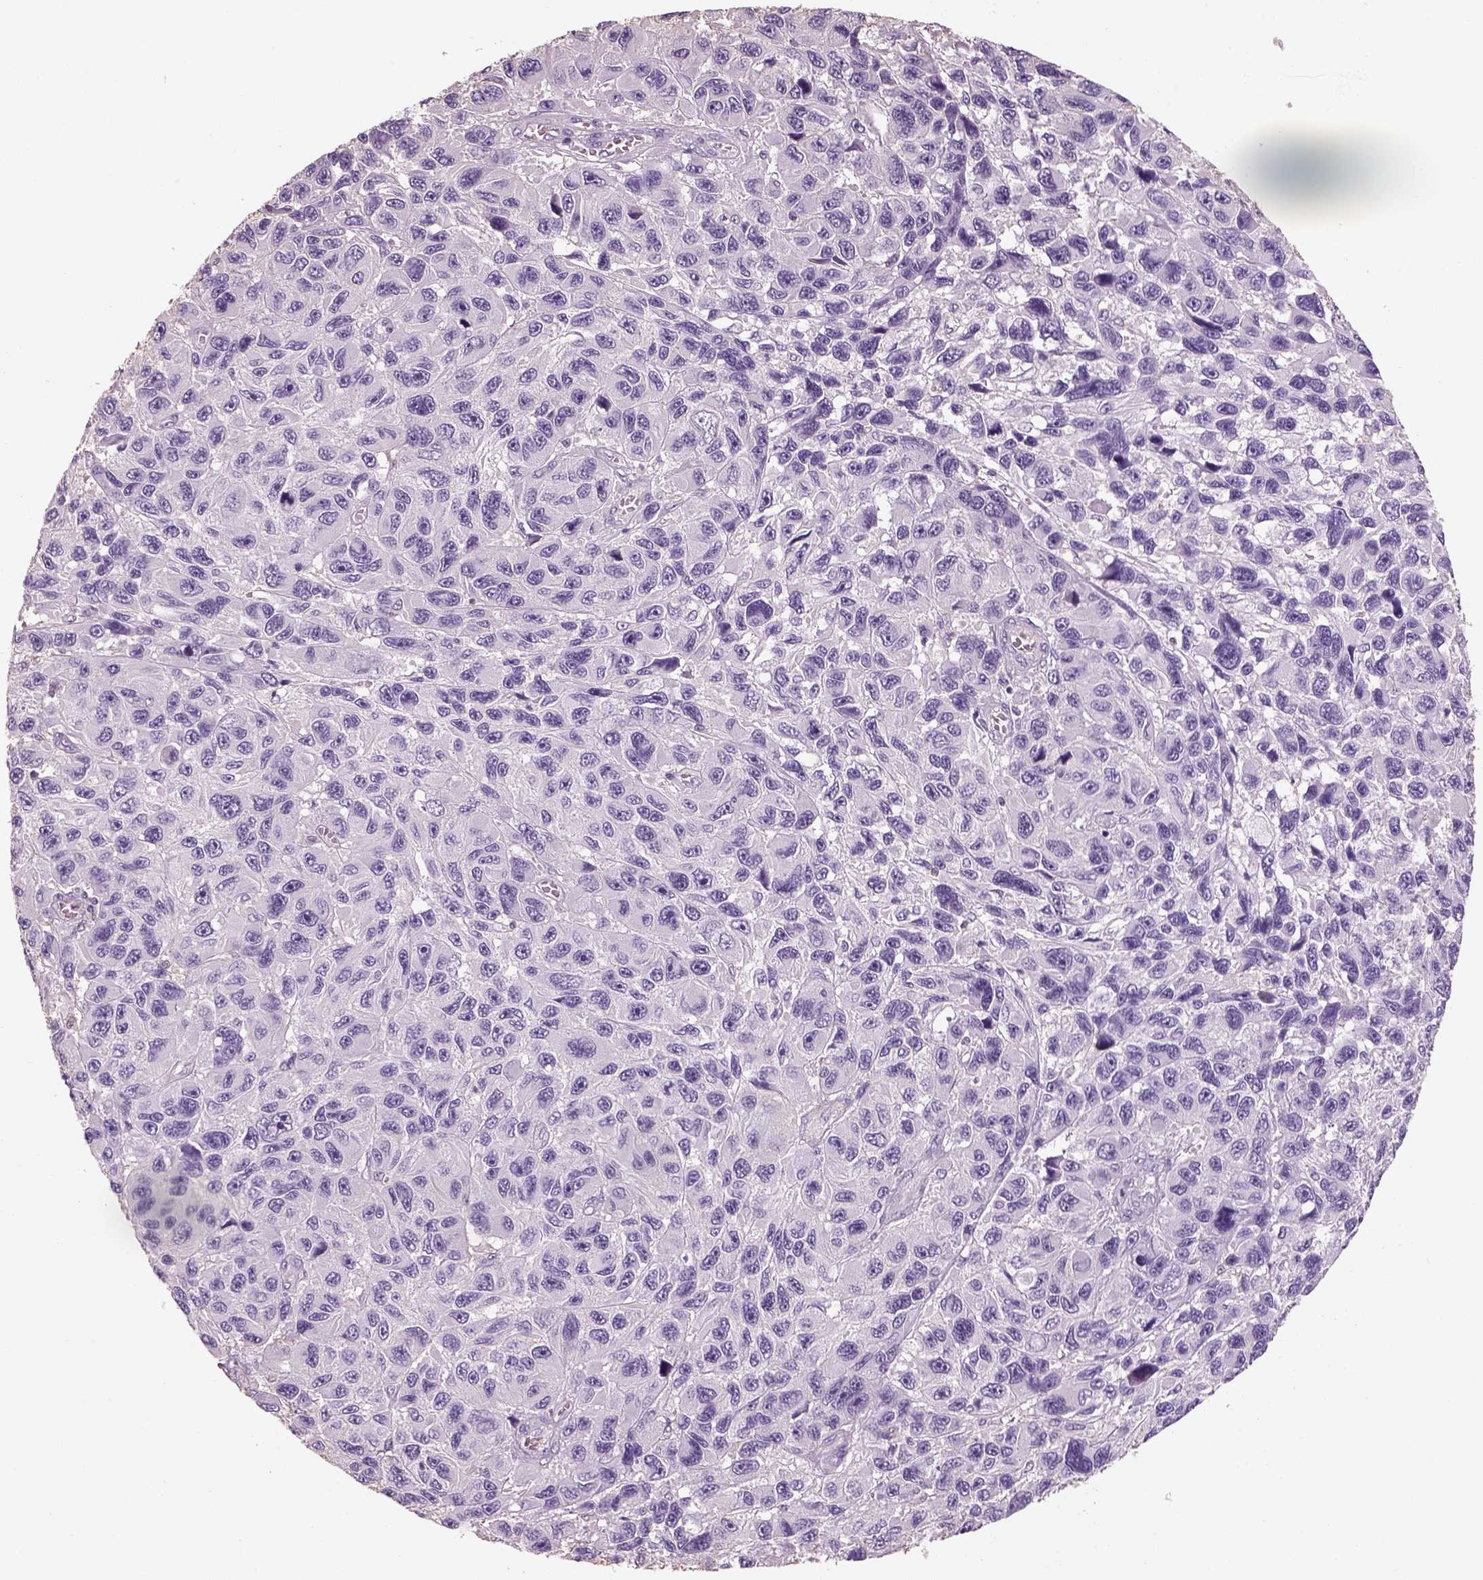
{"staining": {"intensity": "negative", "quantity": "none", "location": "none"}, "tissue": "melanoma", "cell_type": "Tumor cells", "image_type": "cancer", "snomed": [{"axis": "morphology", "description": "Malignant melanoma, NOS"}, {"axis": "topography", "description": "Skin"}], "caption": "Protein analysis of malignant melanoma exhibits no significant expression in tumor cells. (Brightfield microscopy of DAB (3,3'-diaminobenzidine) IHC at high magnification).", "gene": "OTUD6A", "patient": {"sex": "male", "age": 53}}